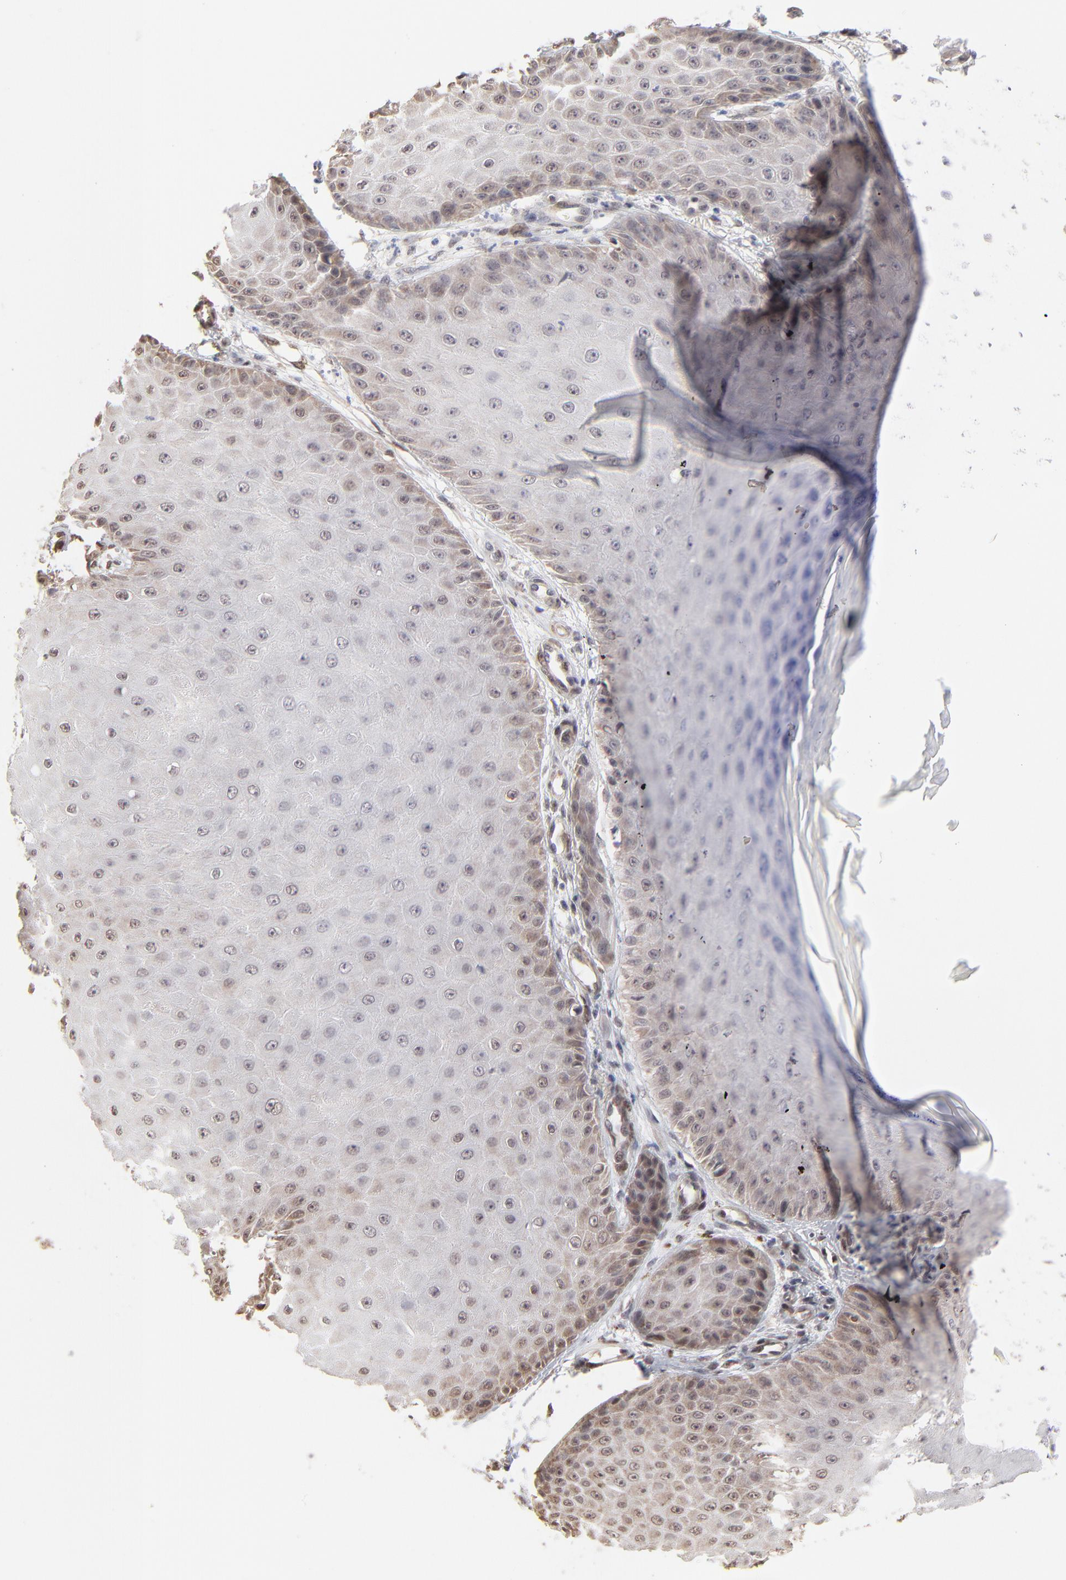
{"staining": {"intensity": "moderate", "quantity": "25%-75%", "location": "cytoplasmic/membranous,nuclear"}, "tissue": "skin cancer", "cell_type": "Tumor cells", "image_type": "cancer", "snomed": [{"axis": "morphology", "description": "Squamous cell carcinoma, NOS"}, {"axis": "topography", "description": "Skin"}], "caption": "High-power microscopy captured an IHC histopathology image of skin squamous cell carcinoma, revealing moderate cytoplasmic/membranous and nuclear positivity in about 25%-75% of tumor cells.", "gene": "RBM3", "patient": {"sex": "female", "age": 40}}